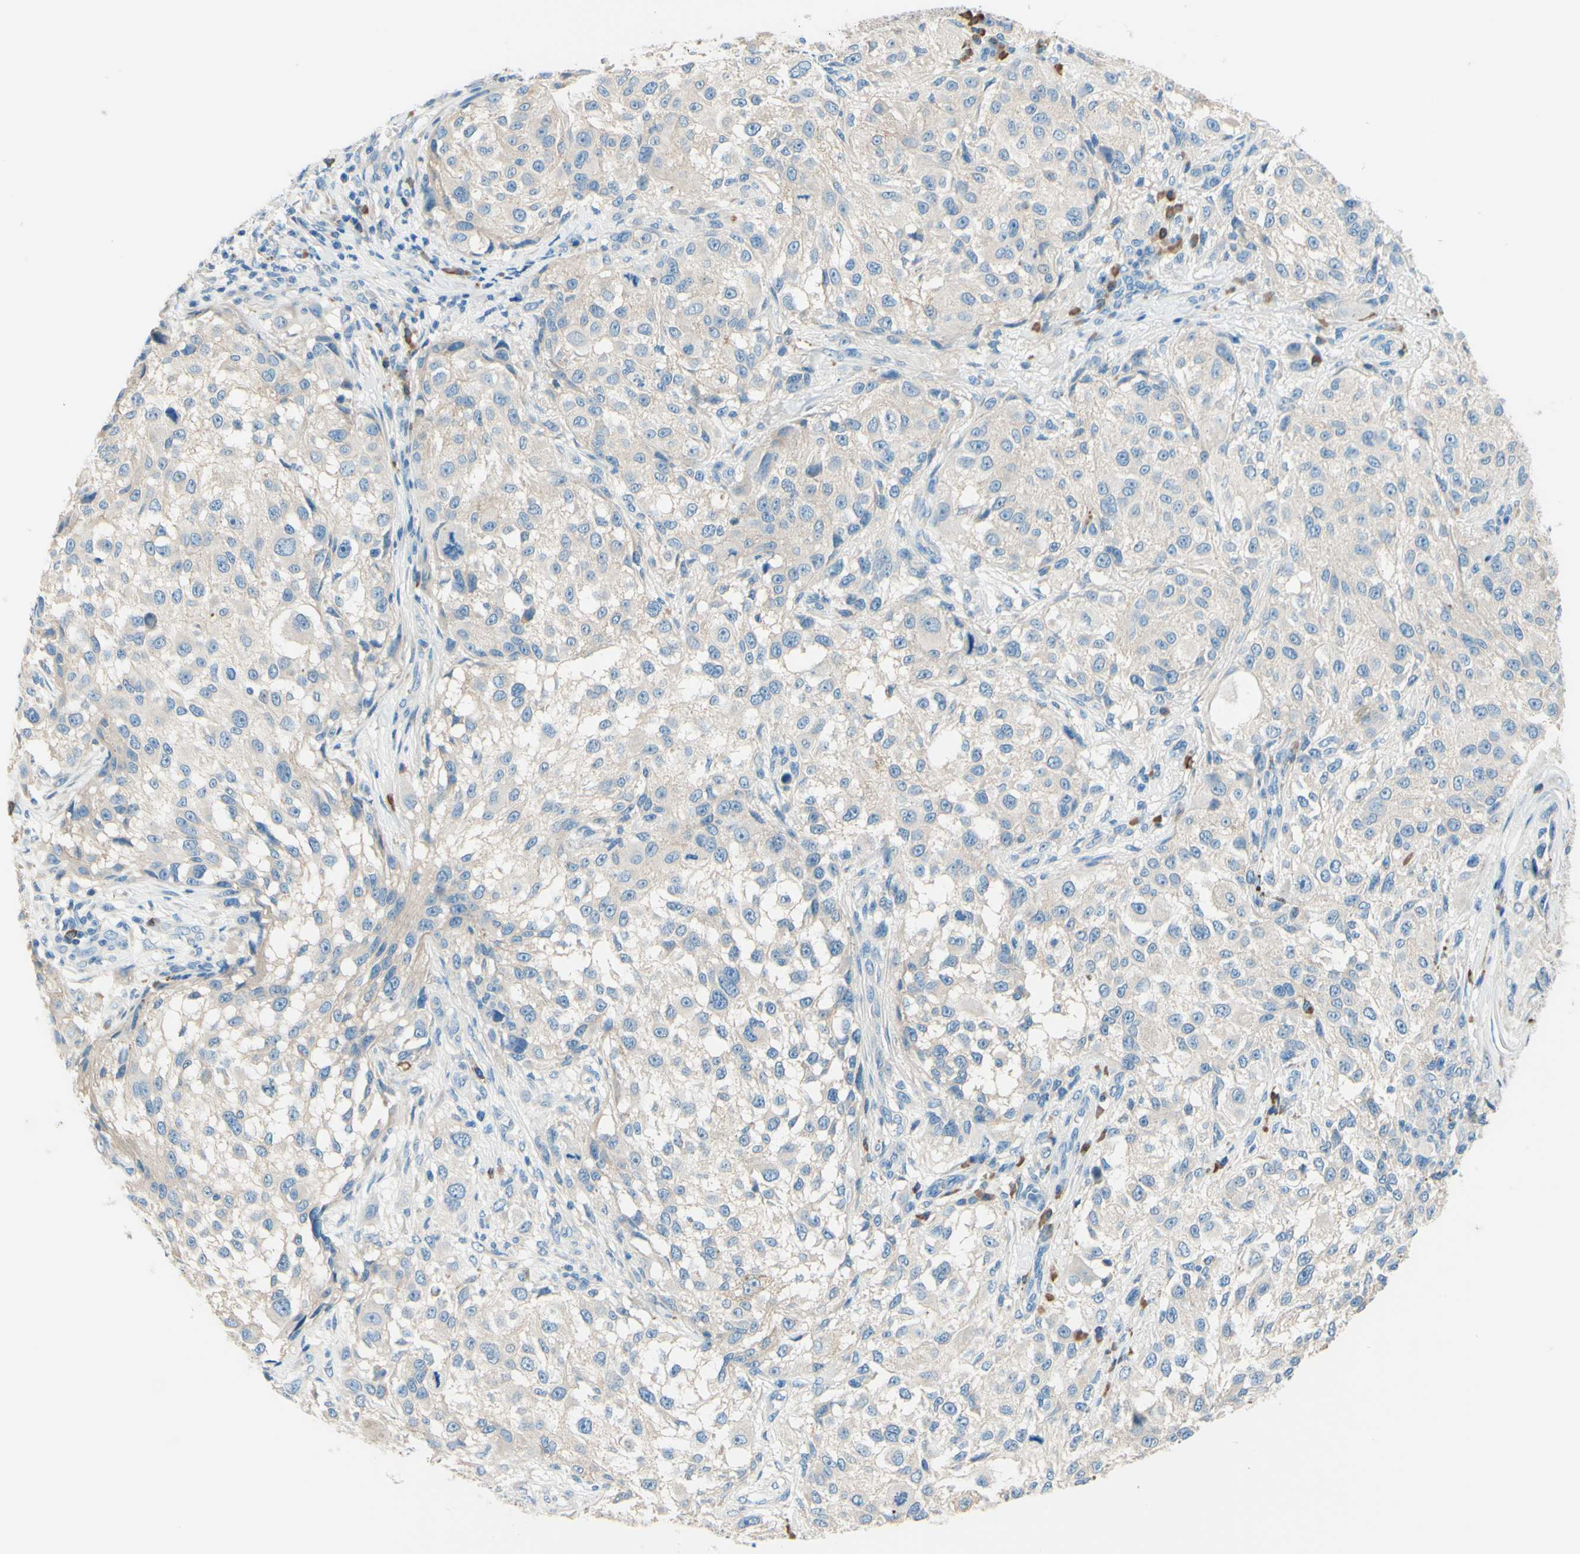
{"staining": {"intensity": "negative", "quantity": "none", "location": "none"}, "tissue": "melanoma", "cell_type": "Tumor cells", "image_type": "cancer", "snomed": [{"axis": "morphology", "description": "Necrosis, NOS"}, {"axis": "morphology", "description": "Malignant melanoma, NOS"}, {"axis": "topography", "description": "Skin"}], "caption": "High magnification brightfield microscopy of melanoma stained with DAB (brown) and counterstained with hematoxylin (blue): tumor cells show no significant positivity.", "gene": "PASD1", "patient": {"sex": "female", "age": 87}}